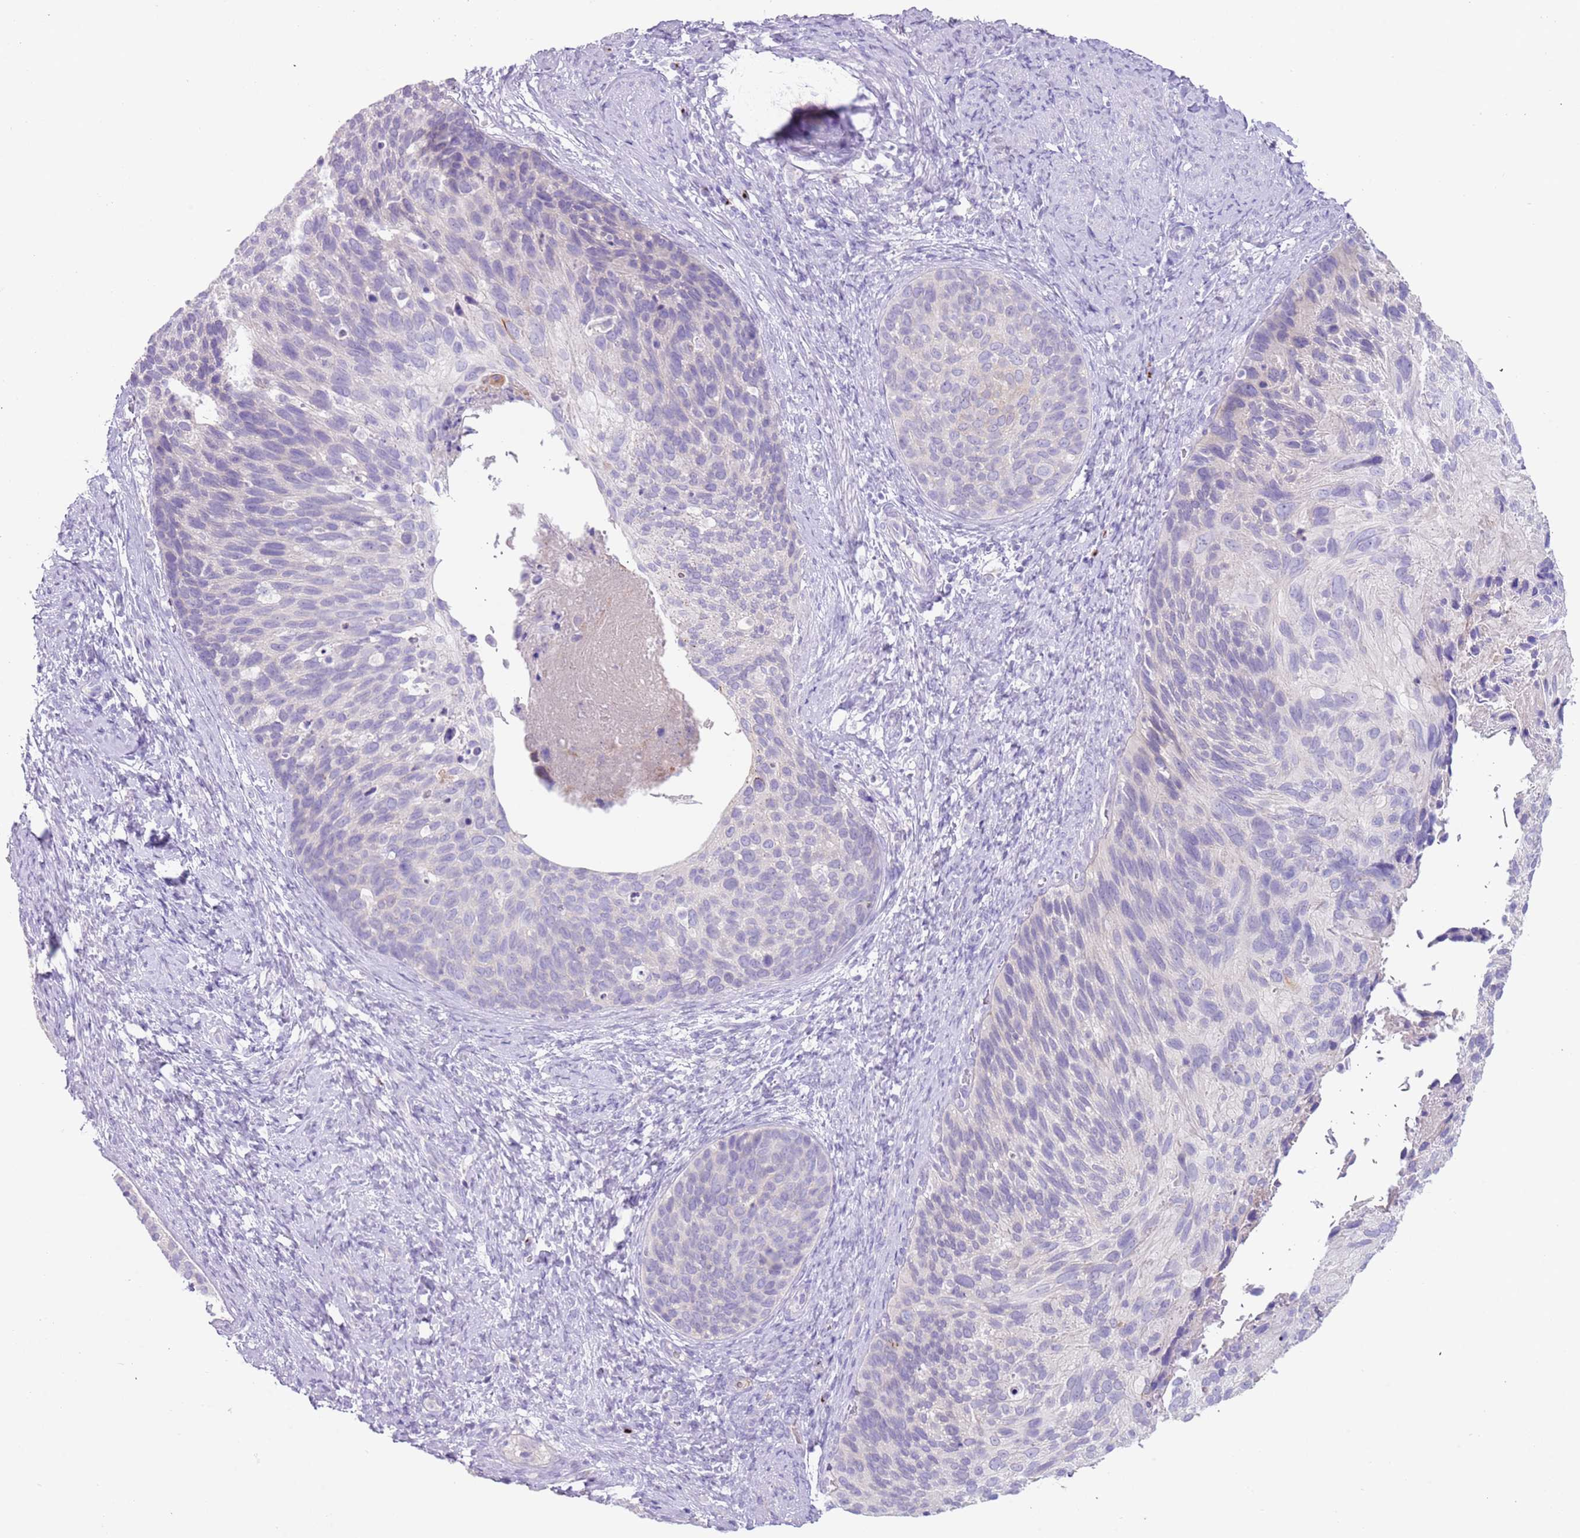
{"staining": {"intensity": "negative", "quantity": "none", "location": "none"}, "tissue": "cervical cancer", "cell_type": "Tumor cells", "image_type": "cancer", "snomed": [{"axis": "morphology", "description": "Squamous cell carcinoma, NOS"}, {"axis": "topography", "description": "Cervix"}], "caption": "High power microscopy photomicrograph of an IHC photomicrograph of cervical squamous cell carcinoma, revealing no significant positivity in tumor cells.", "gene": "C2CD3", "patient": {"sex": "female", "age": 80}}